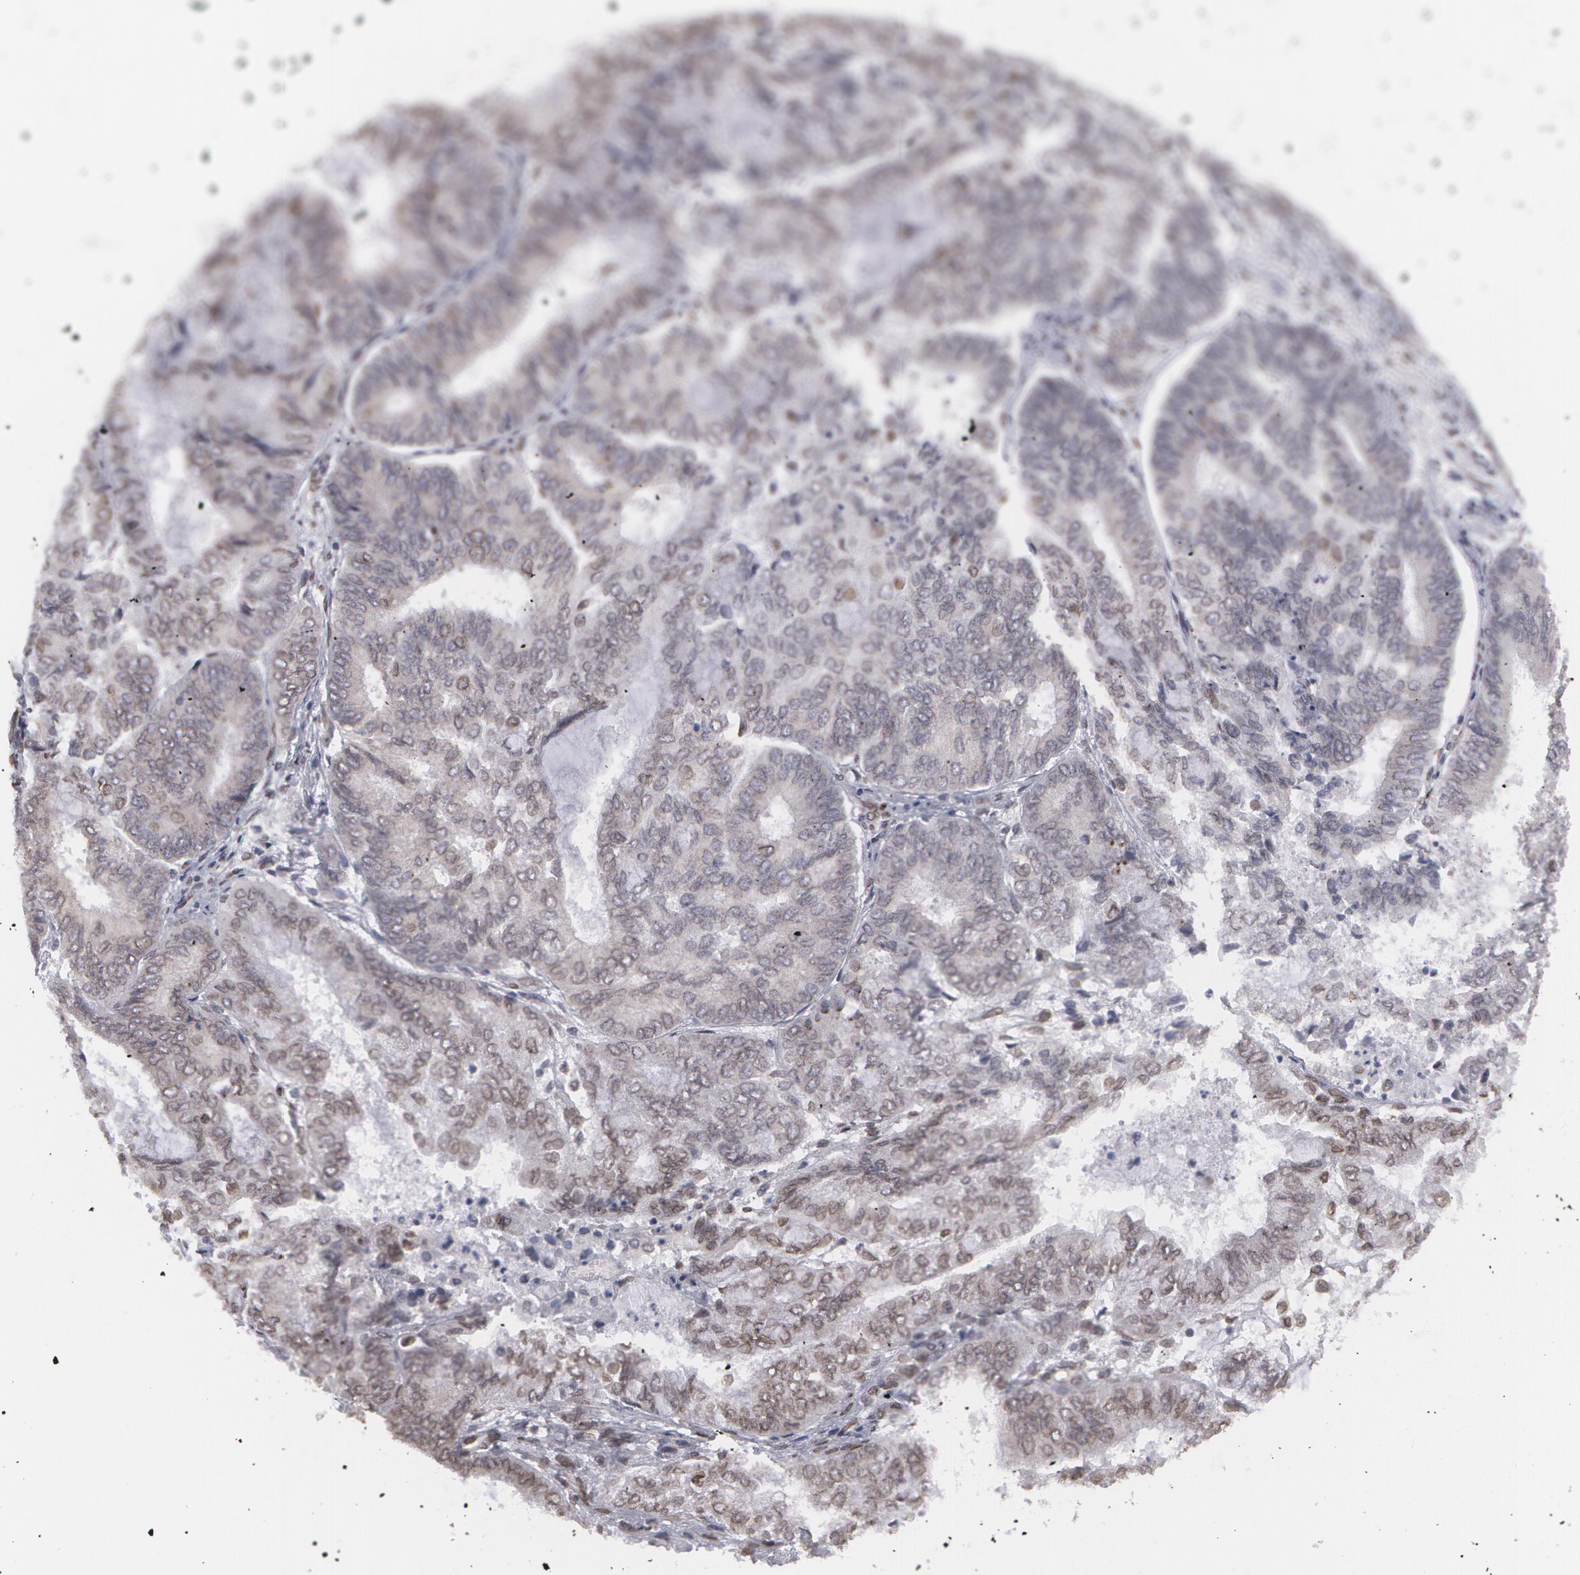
{"staining": {"intensity": "weak", "quantity": "25%-75%", "location": "nuclear"}, "tissue": "endometrial cancer", "cell_type": "Tumor cells", "image_type": "cancer", "snomed": [{"axis": "morphology", "description": "Adenocarcinoma, NOS"}, {"axis": "topography", "description": "Endometrium"}], "caption": "Adenocarcinoma (endometrial) was stained to show a protein in brown. There is low levels of weak nuclear positivity in approximately 25%-75% of tumor cells.", "gene": "EMD", "patient": {"sex": "female", "age": 59}}